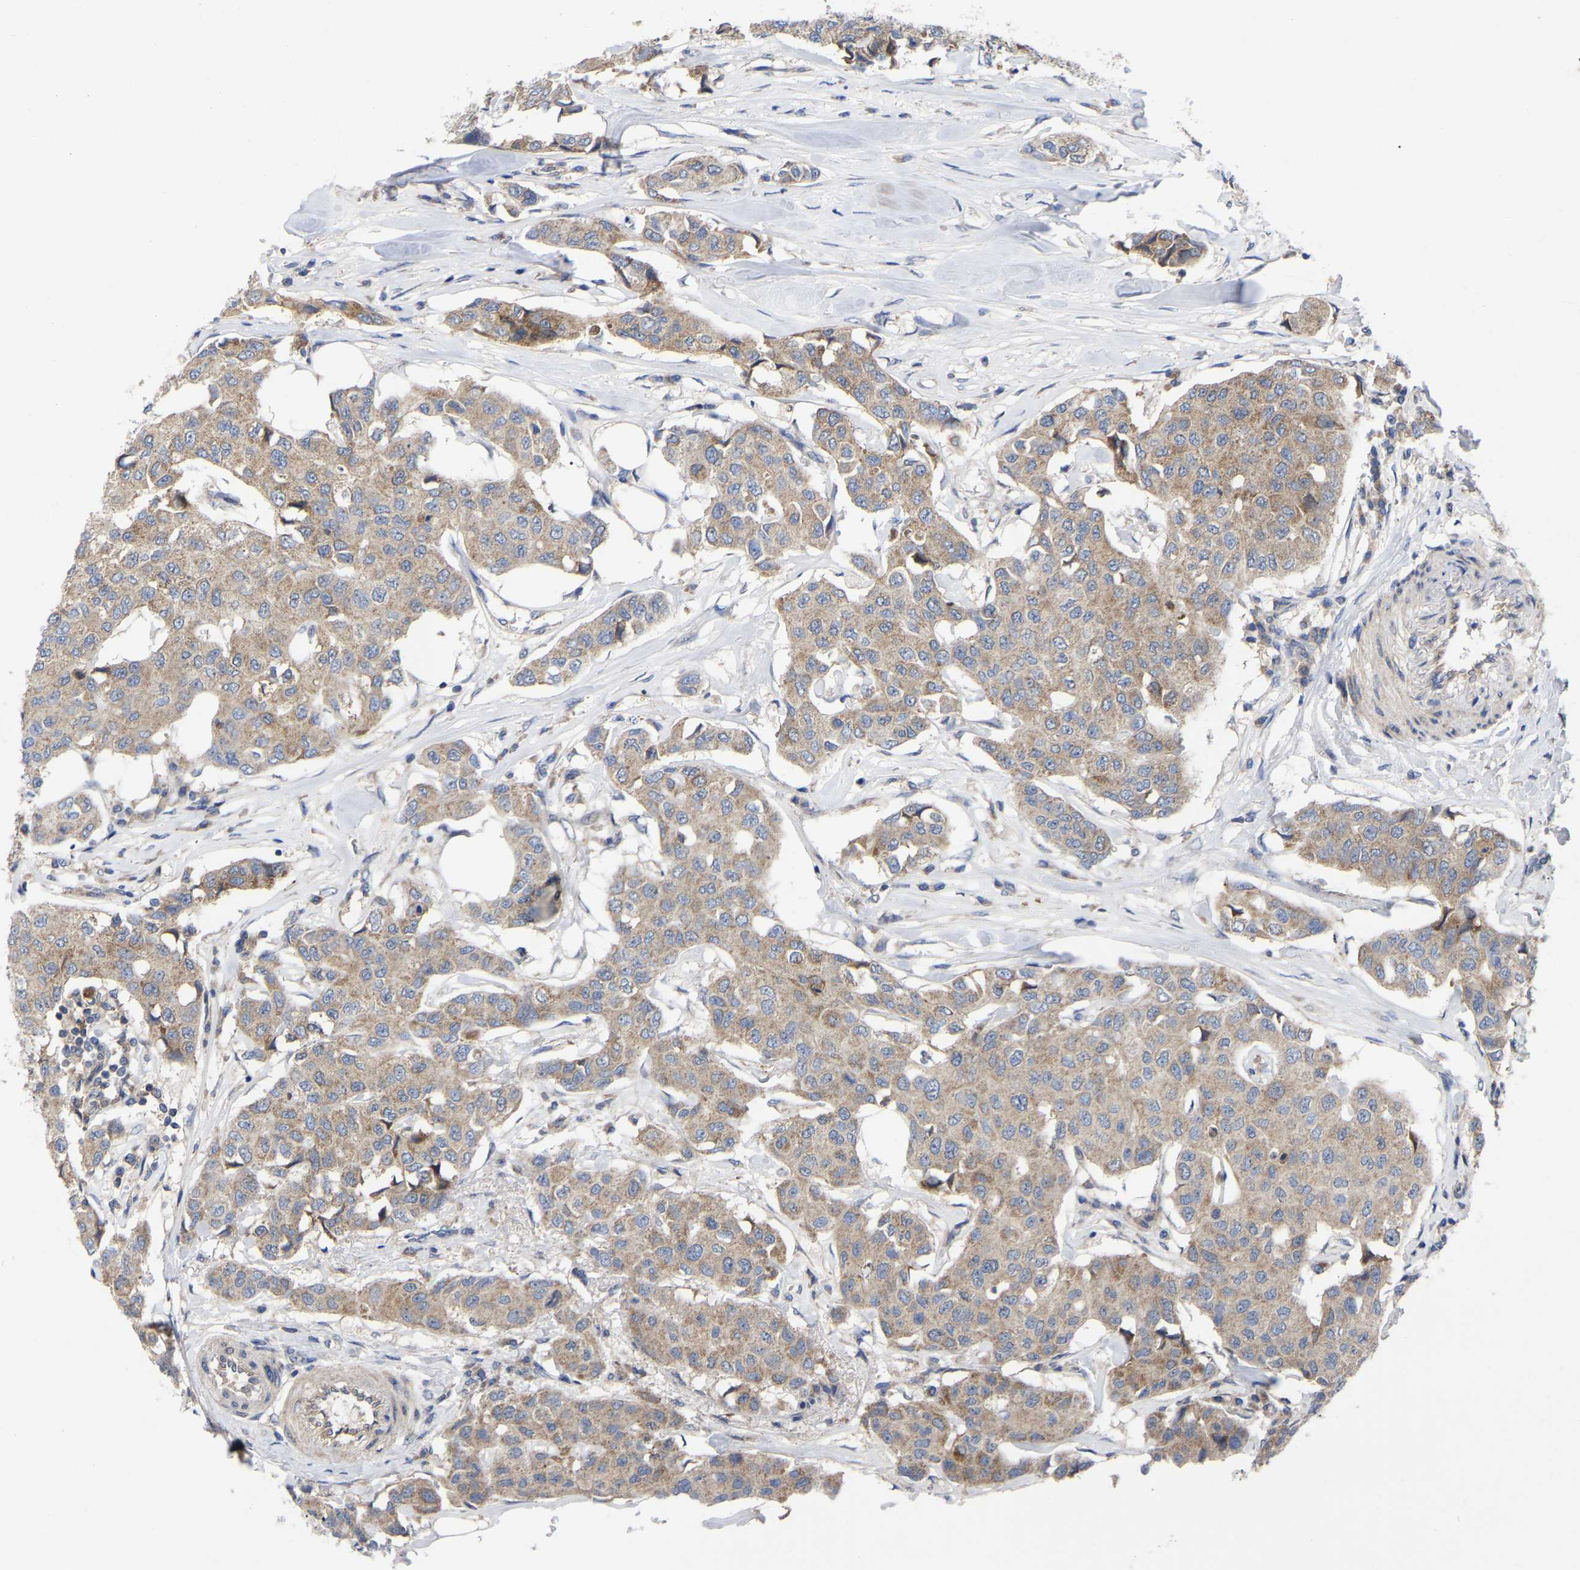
{"staining": {"intensity": "weak", "quantity": ">75%", "location": "cytoplasmic/membranous"}, "tissue": "breast cancer", "cell_type": "Tumor cells", "image_type": "cancer", "snomed": [{"axis": "morphology", "description": "Duct carcinoma"}, {"axis": "topography", "description": "Breast"}], "caption": "Breast cancer stained with a brown dye displays weak cytoplasmic/membranous positive staining in about >75% of tumor cells.", "gene": "TCP1", "patient": {"sex": "female", "age": 80}}